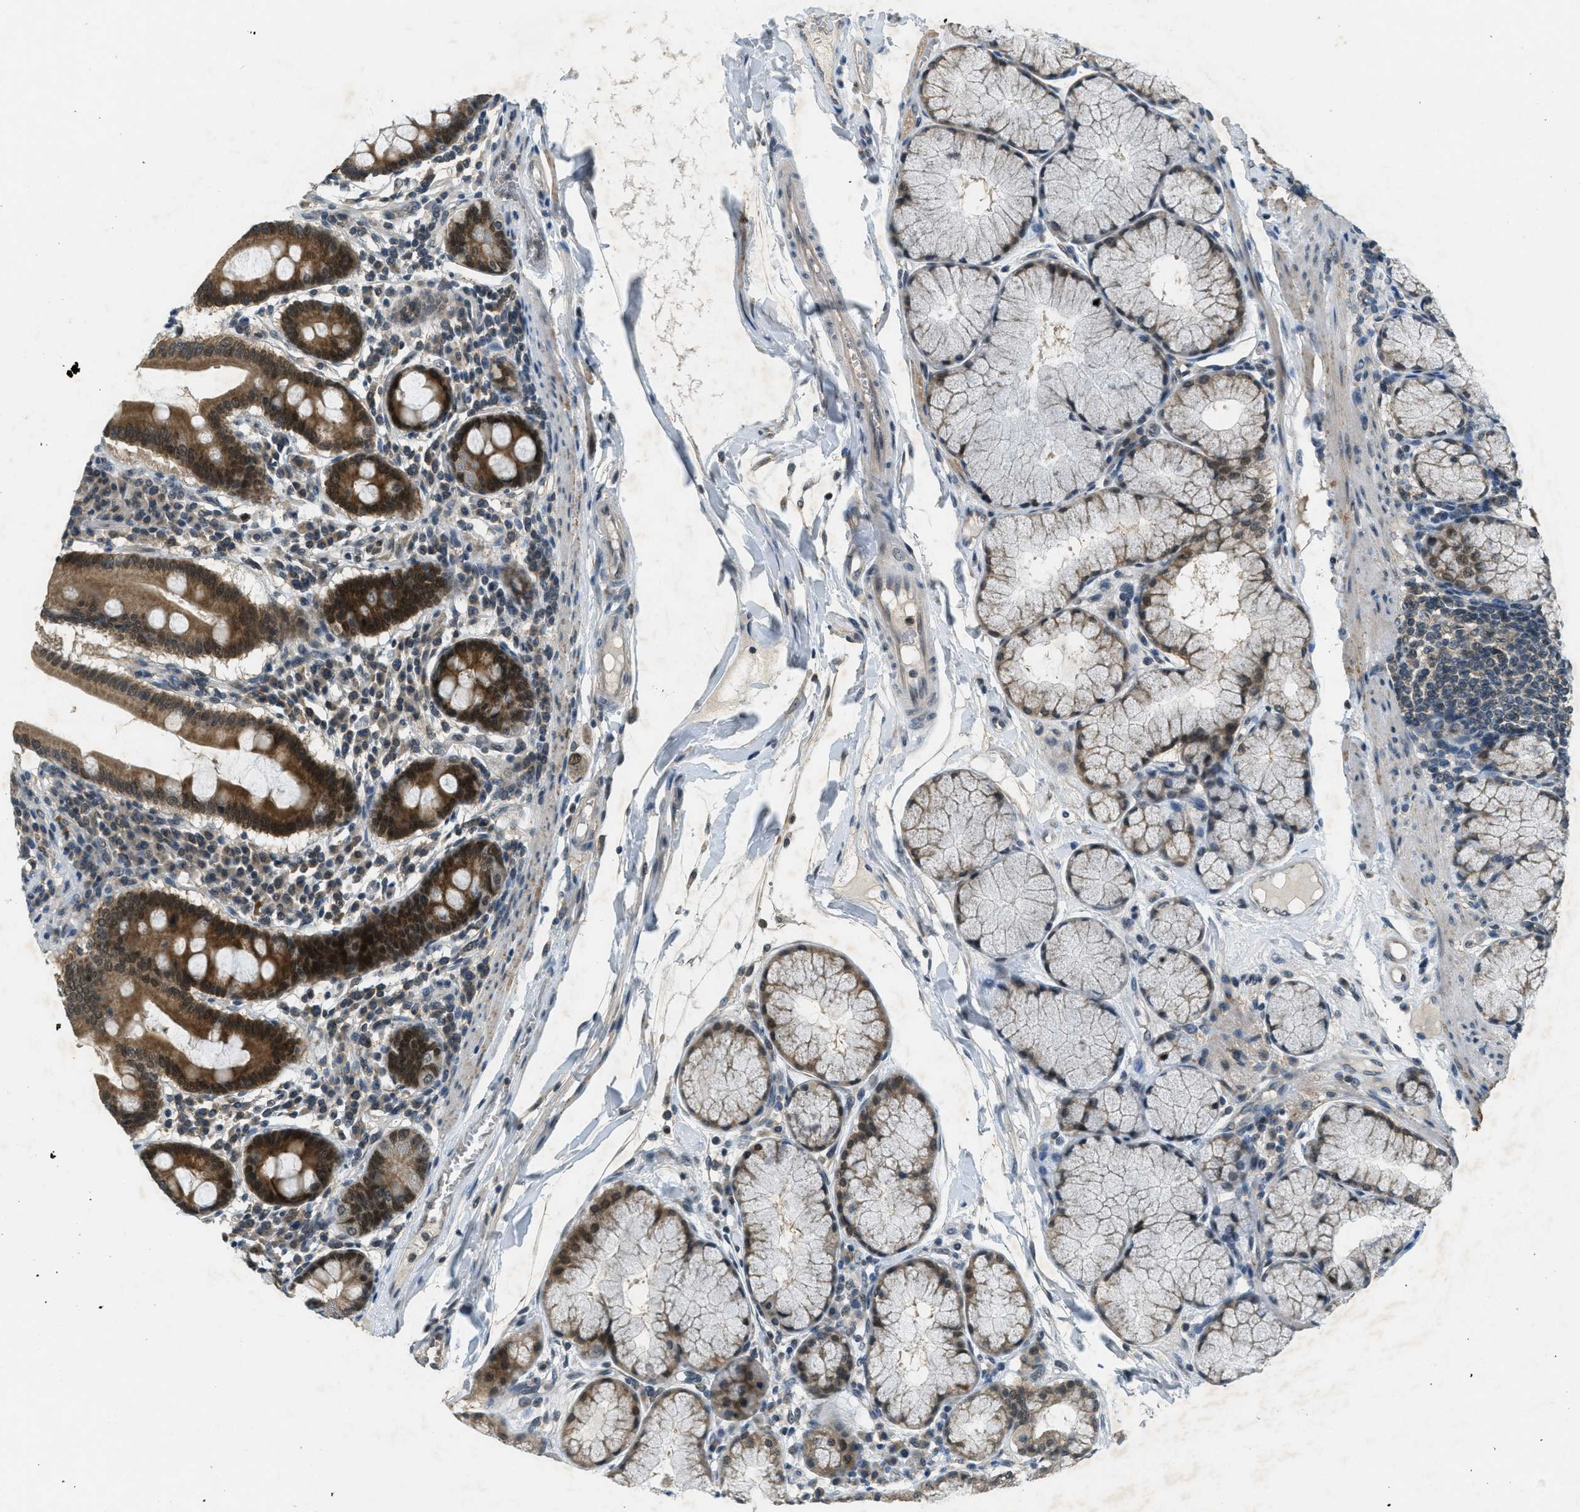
{"staining": {"intensity": "moderate", "quantity": ">75%", "location": "cytoplasmic/membranous,nuclear"}, "tissue": "duodenum", "cell_type": "Glandular cells", "image_type": "normal", "snomed": [{"axis": "morphology", "description": "Normal tissue, NOS"}, {"axis": "topography", "description": "Duodenum"}], "caption": "Duodenum stained with a protein marker reveals moderate staining in glandular cells.", "gene": "TCF20", "patient": {"sex": "male", "age": 50}}